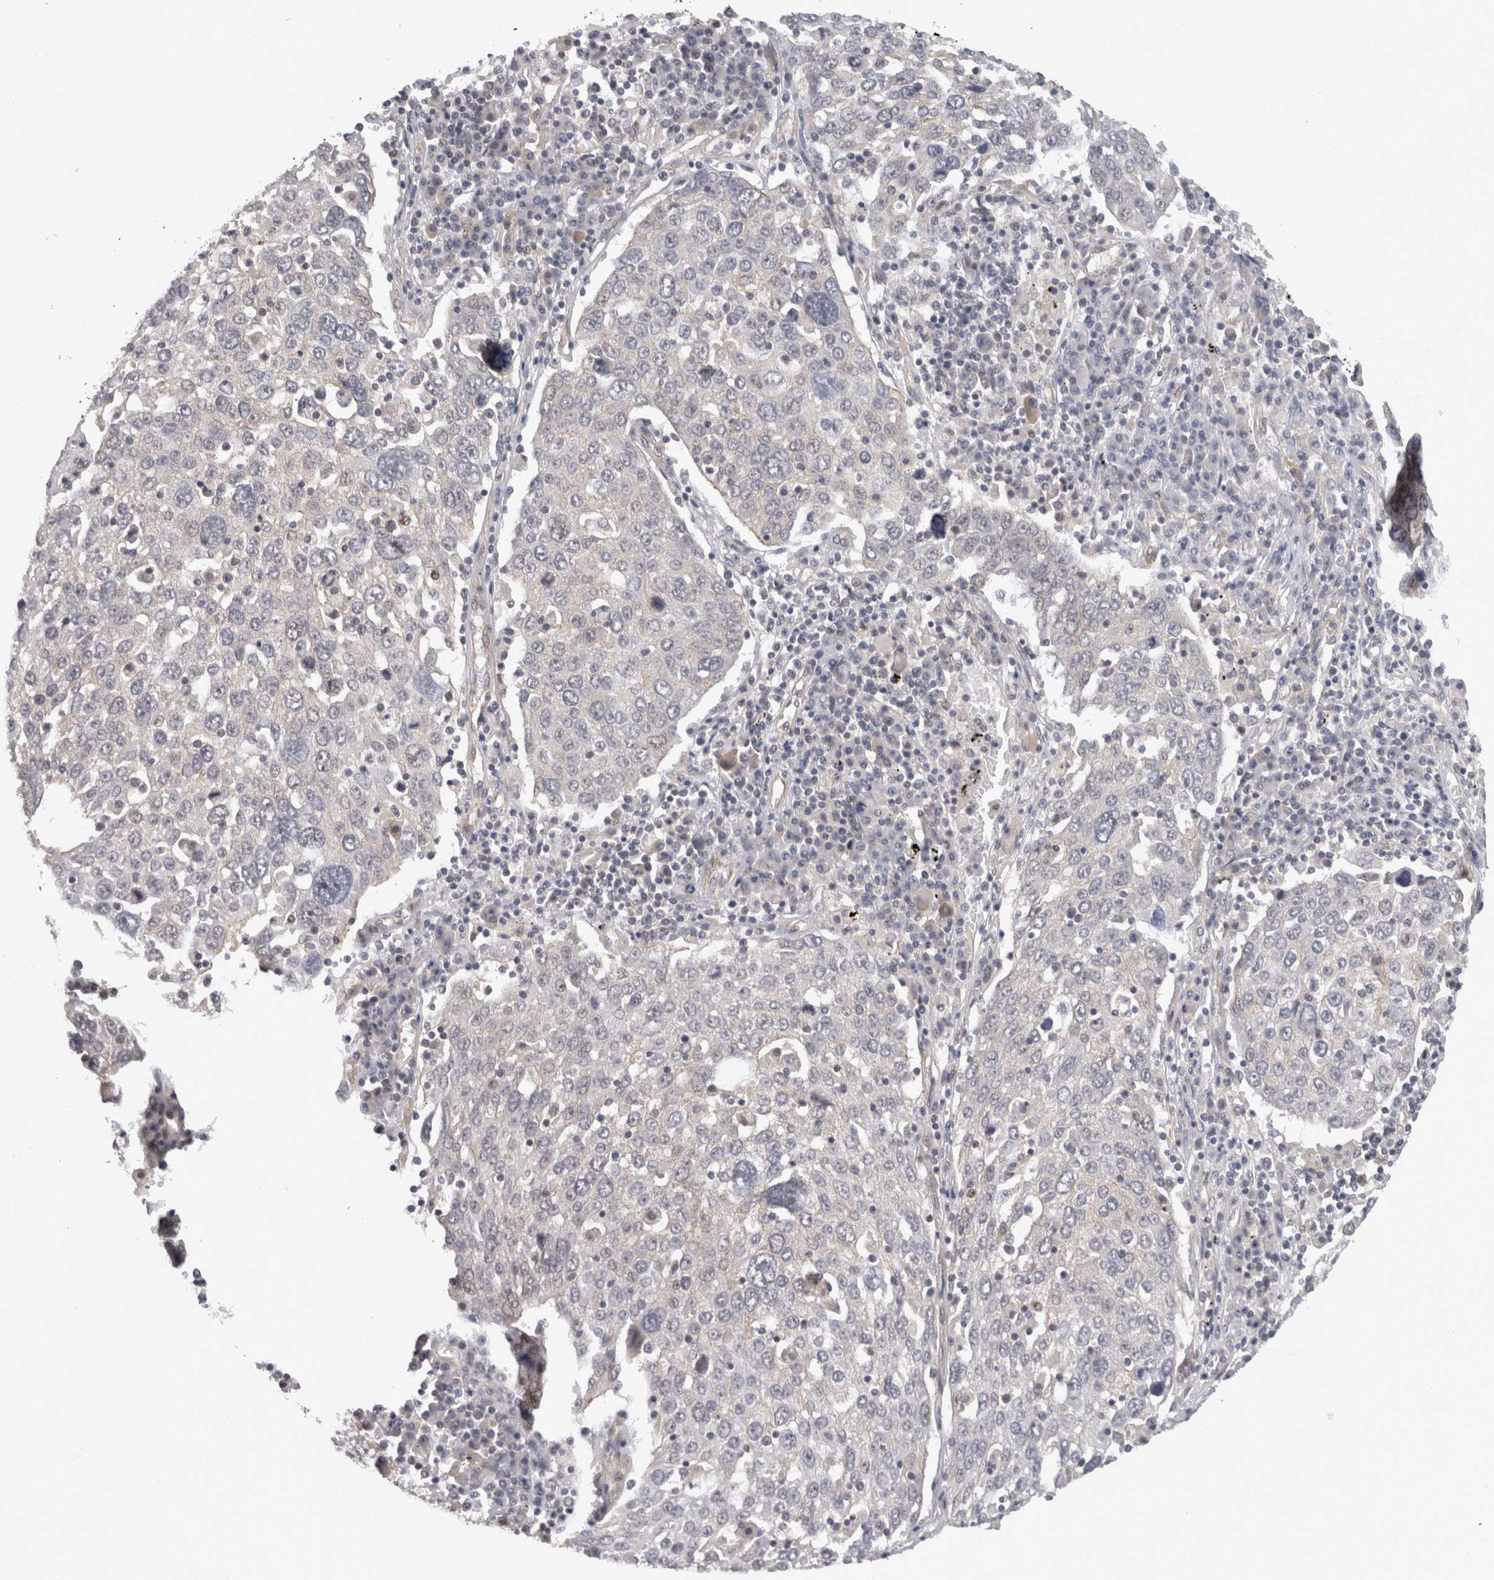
{"staining": {"intensity": "negative", "quantity": "none", "location": "none"}, "tissue": "lung cancer", "cell_type": "Tumor cells", "image_type": "cancer", "snomed": [{"axis": "morphology", "description": "Squamous cell carcinoma, NOS"}, {"axis": "topography", "description": "Lung"}], "caption": "DAB immunohistochemical staining of human lung cancer shows no significant staining in tumor cells. (Stains: DAB (3,3'-diaminobenzidine) immunohistochemistry (IHC) with hematoxylin counter stain, Microscopy: brightfield microscopy at high magnification).", "gene": "RMDN1", "patient": {"sex": "male", "age": 65}}